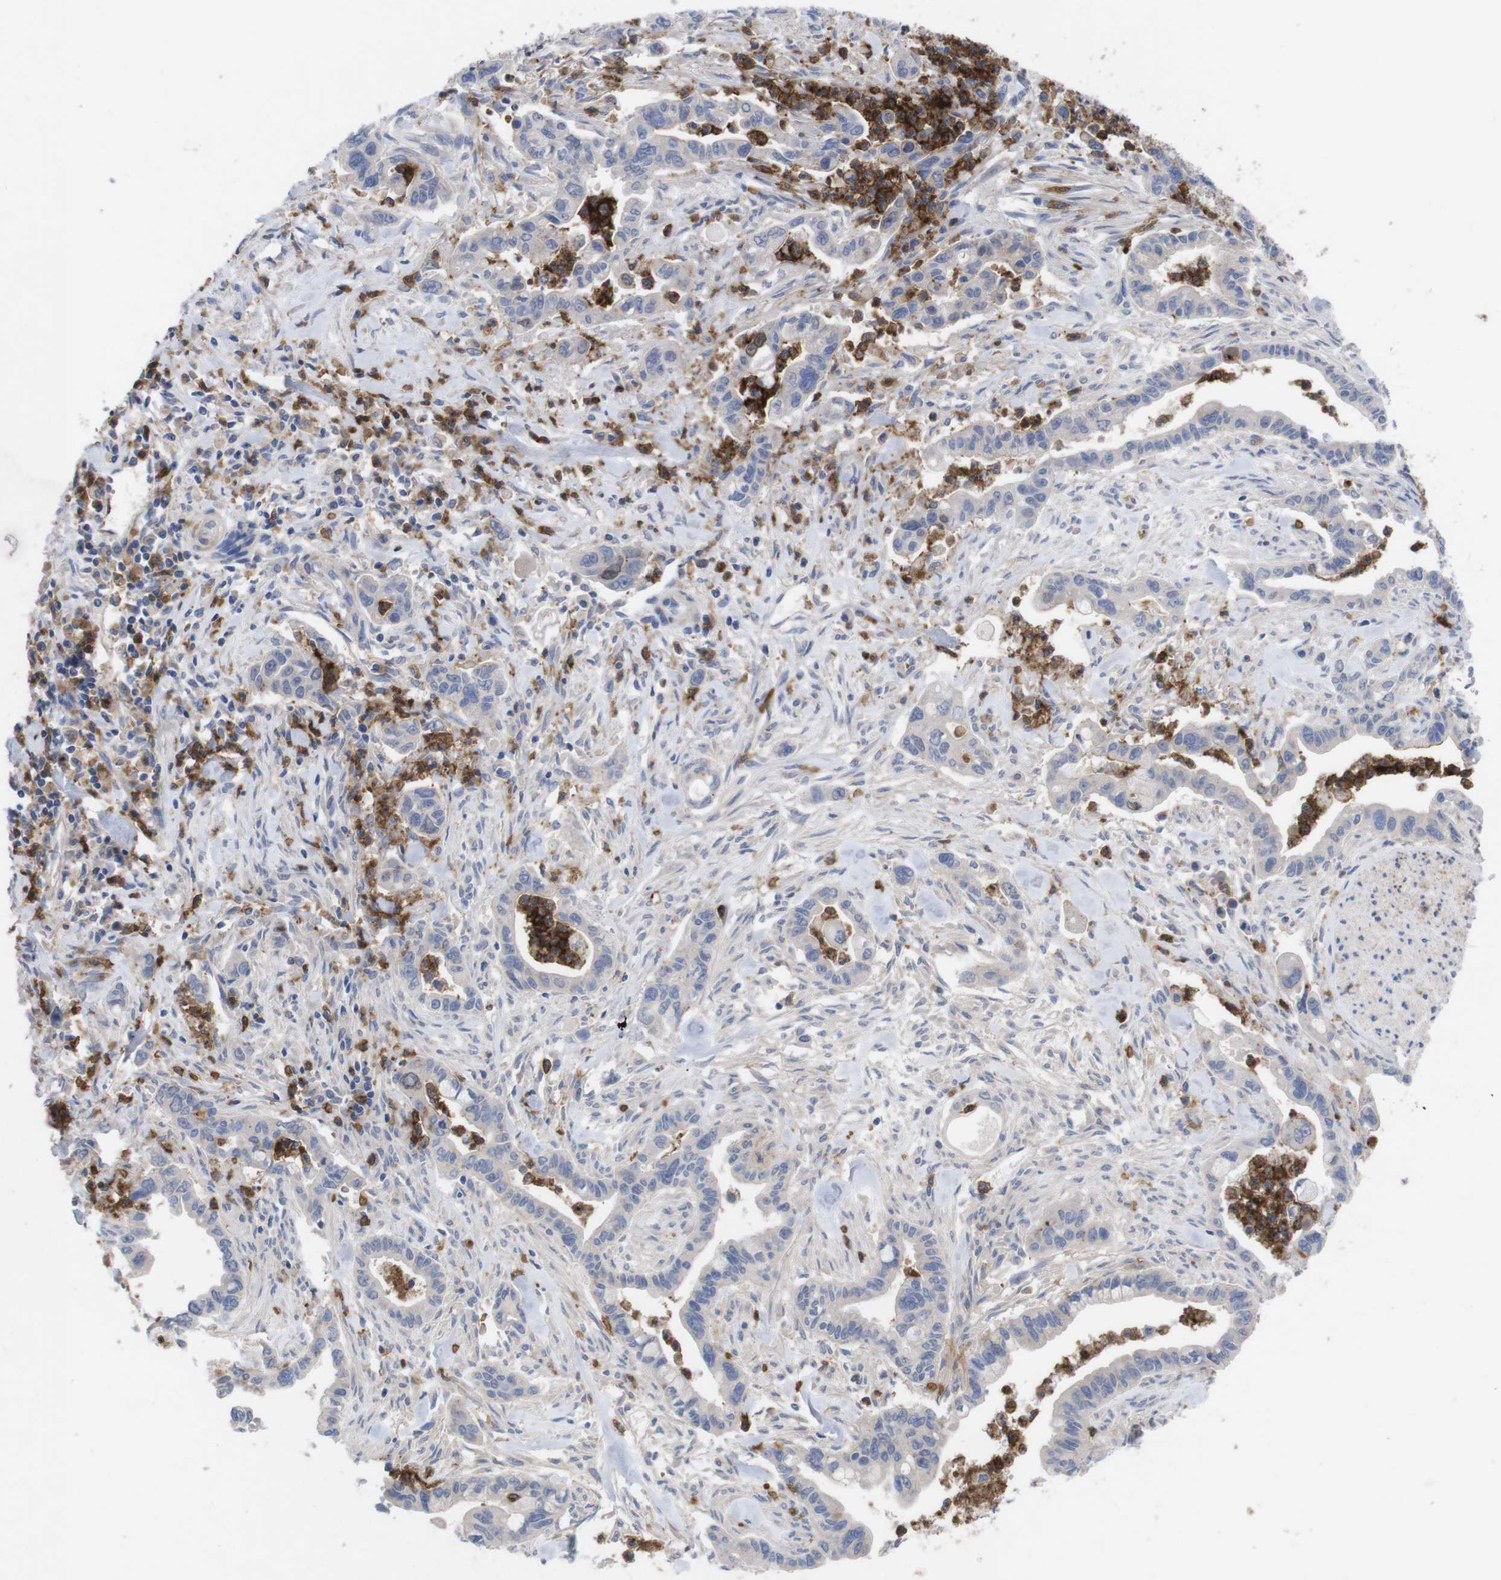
{"staining": {"intensity": "negative", "quantity": "none", "location": "none"}, "tissue": "pancreatic cancer", "cell_type": "Tumor cells", "image_type": "cancer", "snomed": [{"axis": "morphology", "description": "Adenocarcinoma, NOS"}, {"axis": "topography", "description": "Pancreas"}], "caption": "Human pancreatic cancer stained for a protein using immunohistochemistry displays no expression in tumor cells.", "gene": "C5AR1", "patient": {"sex": "male", "age": 70}}